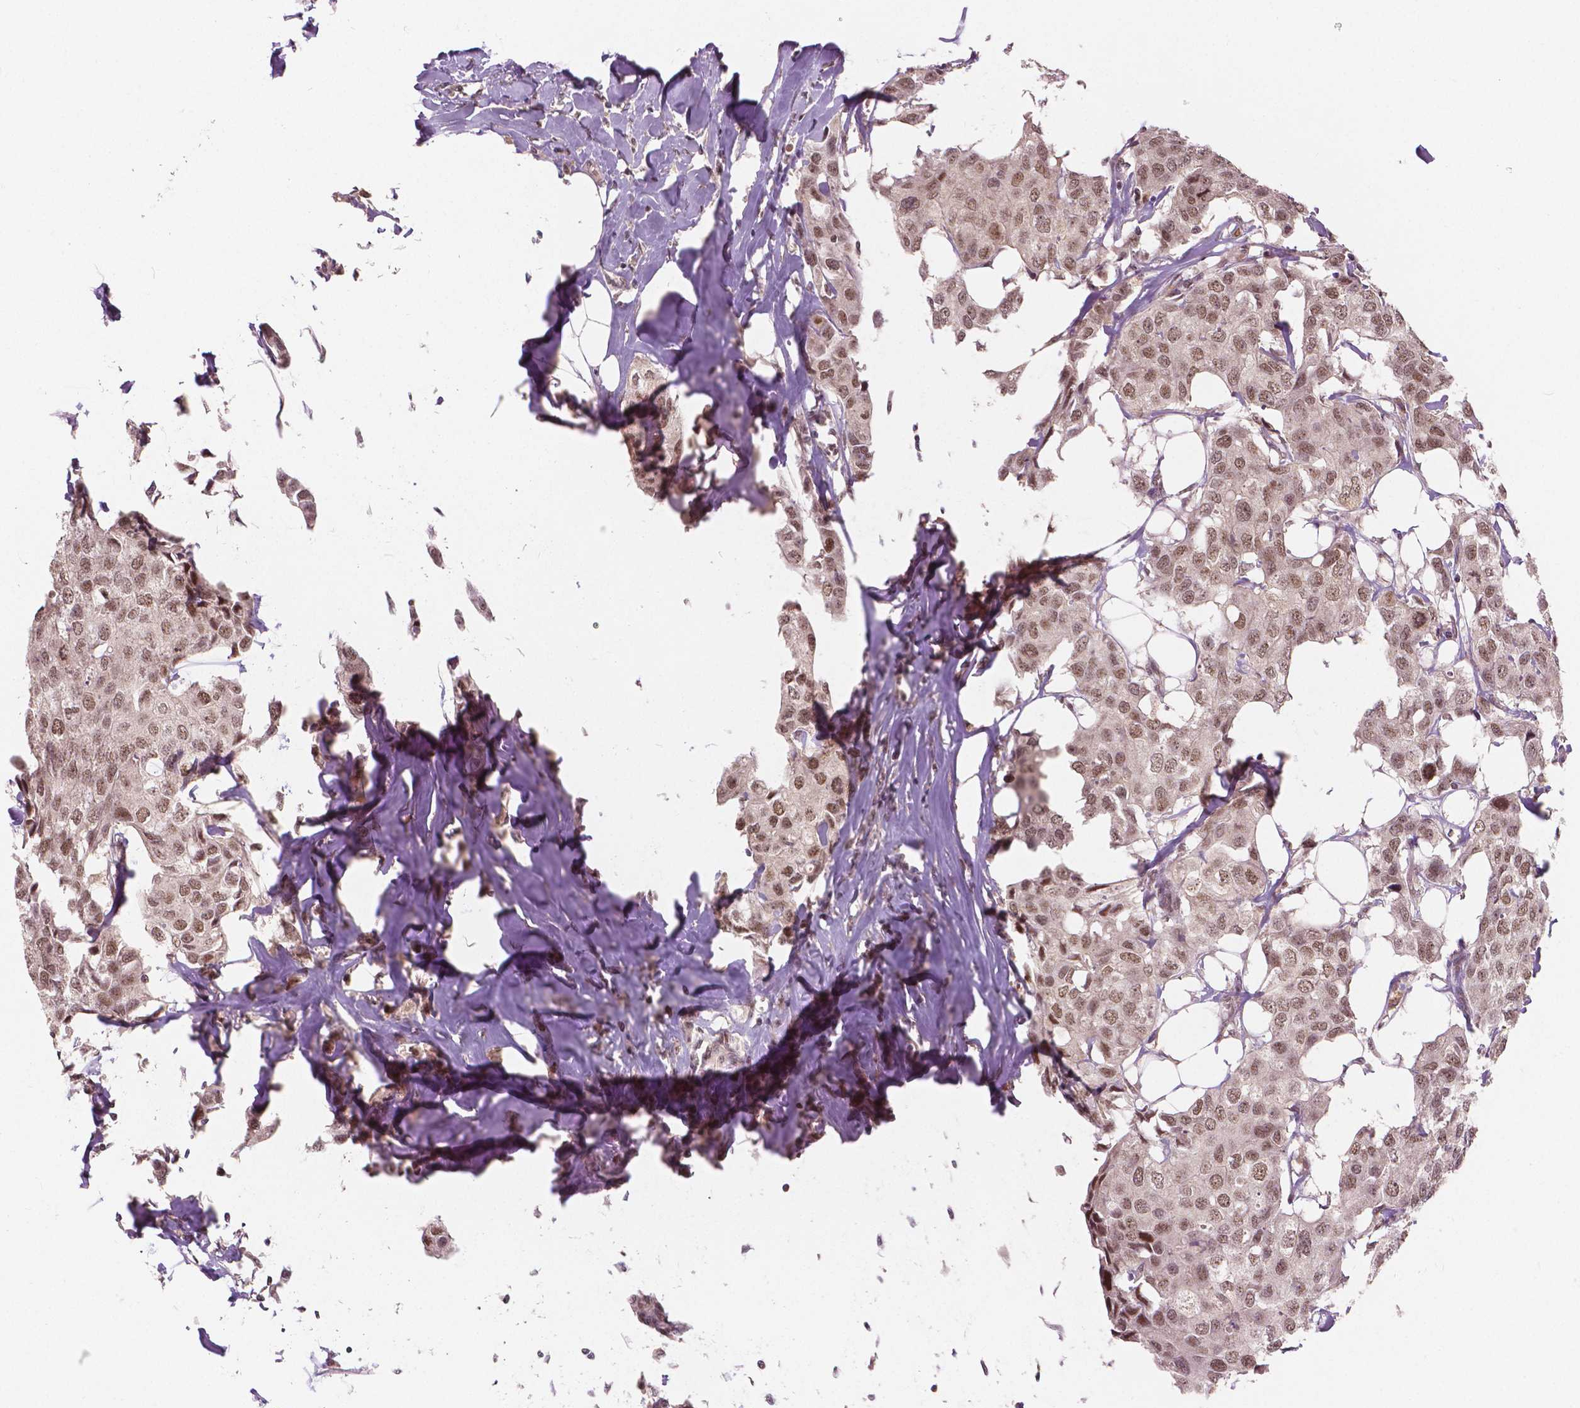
{"staining": {"intensity": "moderate", "quantity": ">75%", "location": "nuclear"}, "tissue": "breast cancer", "cell_type": "Tumor cells", "image_type": "cancer", "snomed": [{"axis": "morphology", "description": "Duct carcinoma"}, {"axis": "topography", "description": "Breast"}], "caption": "This is an image of immunohistochemistry (IHC) staining of breast cancer, which shows moderate positivity in the nuclear of tumor cells.", "gene": "NSD2", "patient": {"sex": "female", "age": 80}}